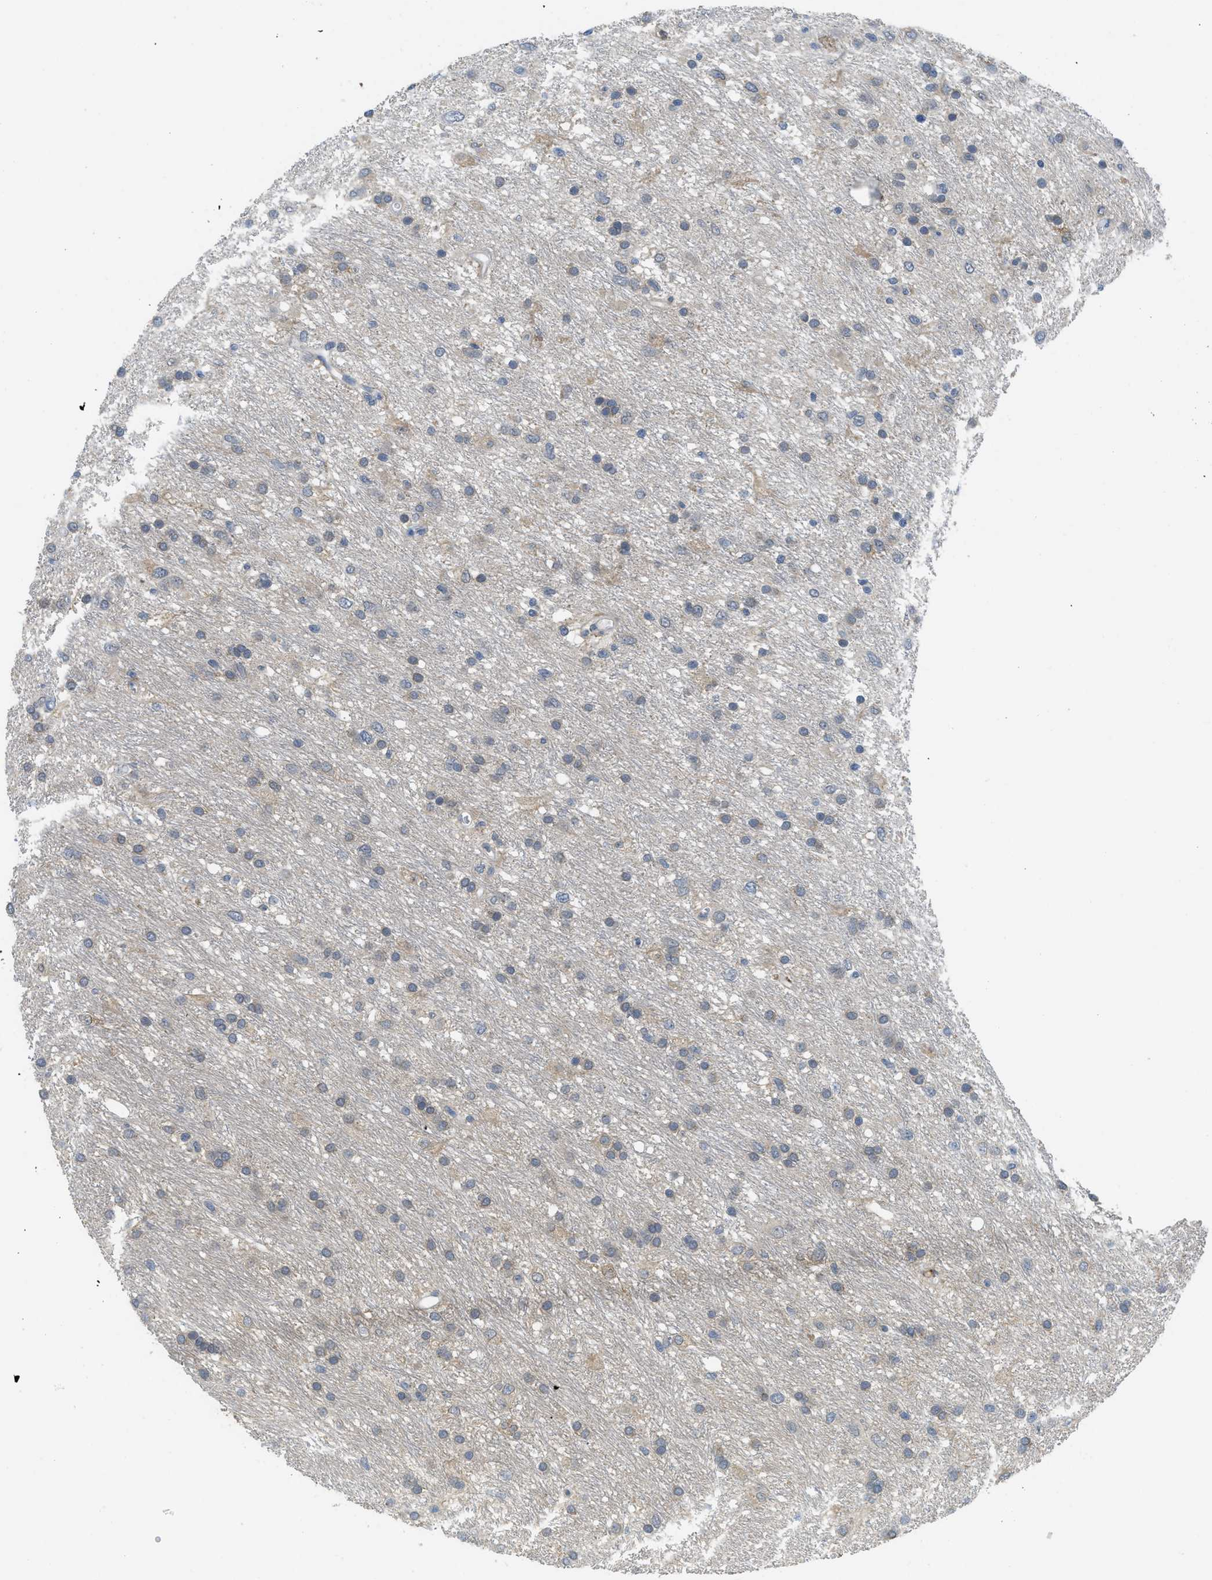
{"staining": {"intensity": "negative", "quantity": "none", "location": "none"}, "tissue": "glioma", "cell_type": "Tumor cells", "image_type": "cancer", "snomed": [{"axis": "morphology", "description": "Glioma, malignant, Low grade"}, {"axis": "topography", "description": "Brain"}], "caption": "The image demonstrates no significant positivity in tumor cells of malignant glioma (low-grade). The staining is performed using DAB brown chromogen with nuclei counter-stained in using hematoxylin.", "gene": "TNFAIP1", "patient": {"sex": "male", "age": 77}}